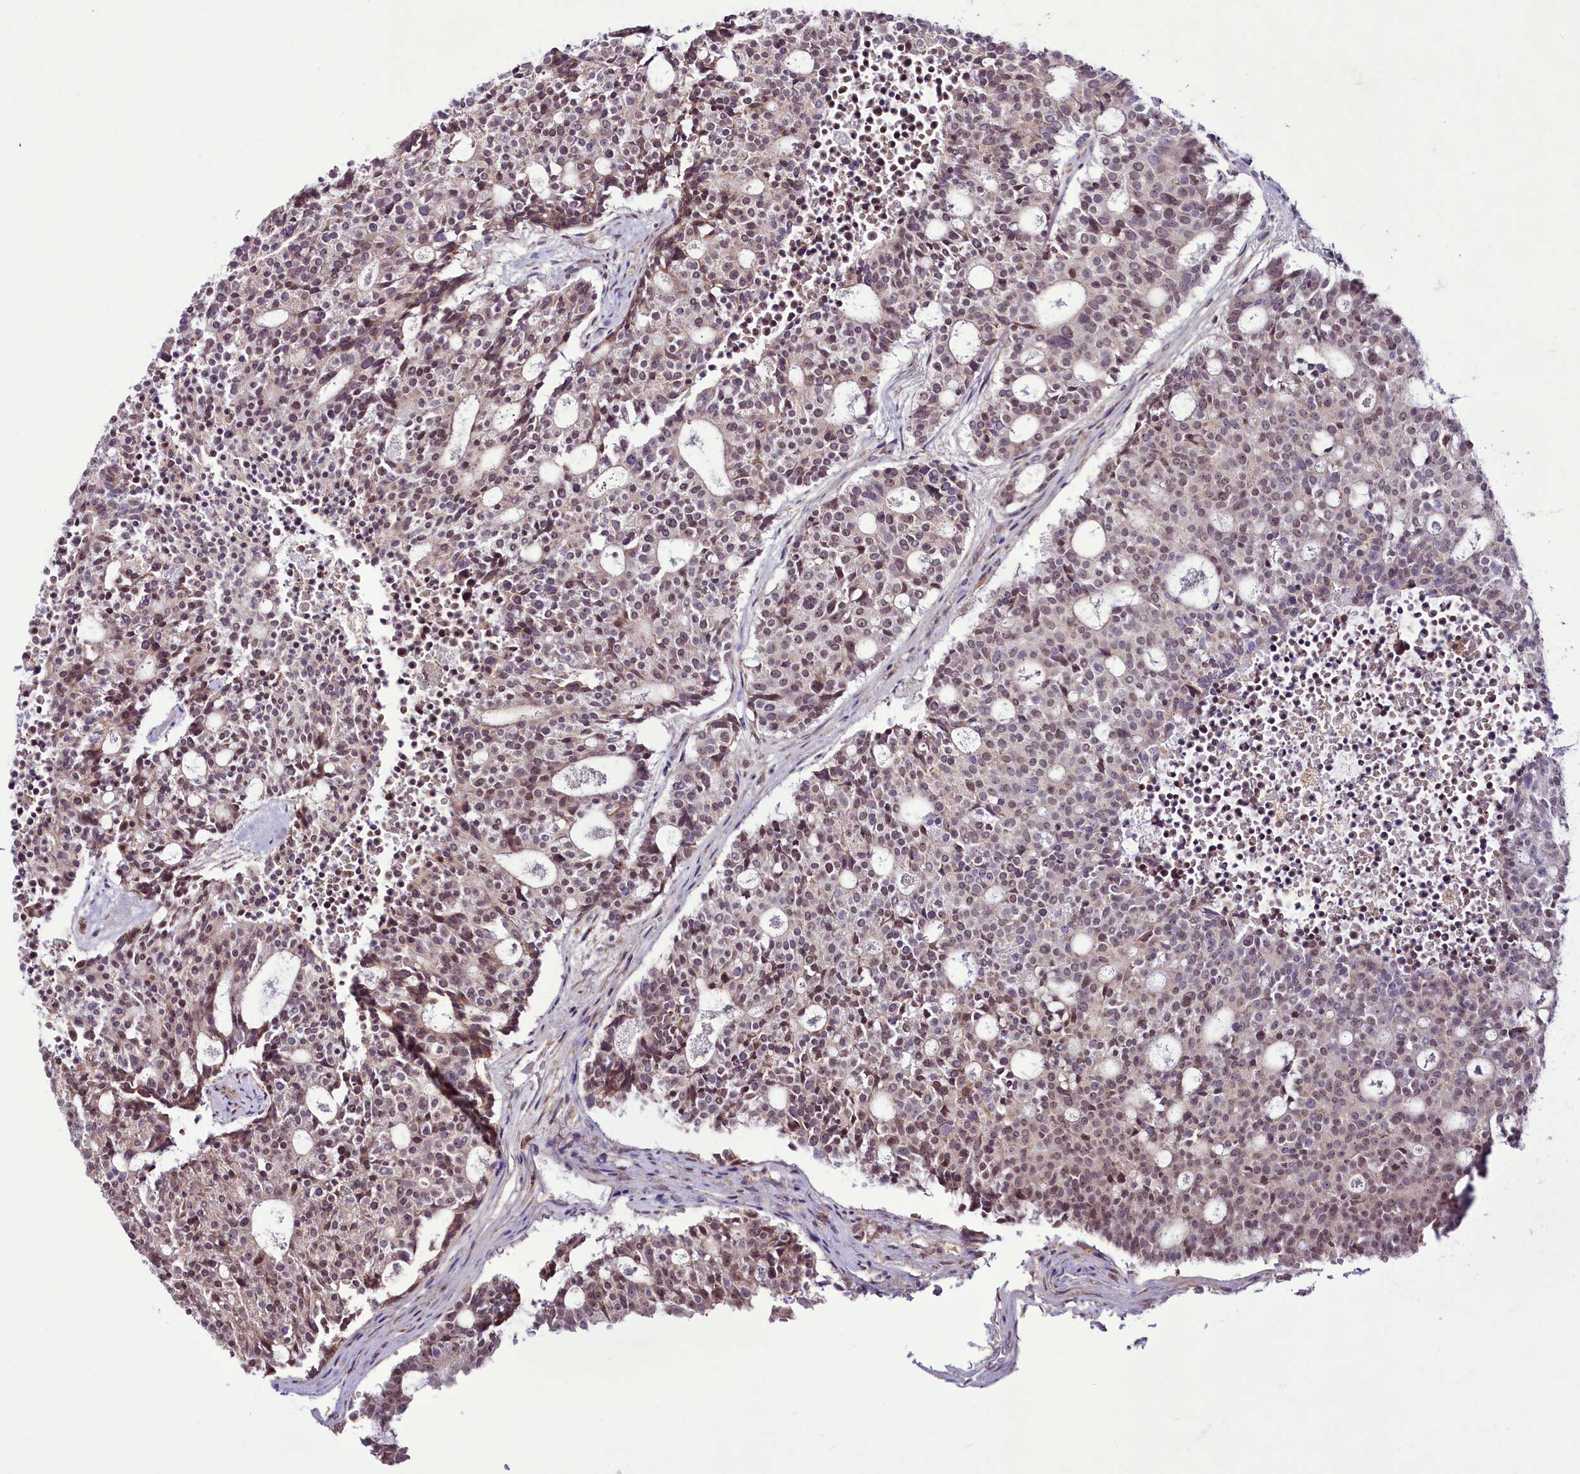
{"staining": {"intensity": "weak", "quantity": ">75%", "location": "nuclear"}, "tissue": "carcinoid", "cell_type": "Tumor cells", "image_type": "cancer", "snomed": [{"axis": "morphology", "description": "Carcinoid, malignant, NOS"}, {"axis": "topography", "description": "Pancreas"}], "caption": "This photomicrograph shows immunohistochemistry (IHC) staining of human malignant carcinoid, with low weak nuclear positivity in about >75% of tumor cells.", "gene": "RSBN1", "patient": {"sex": "female", "age": 54}}